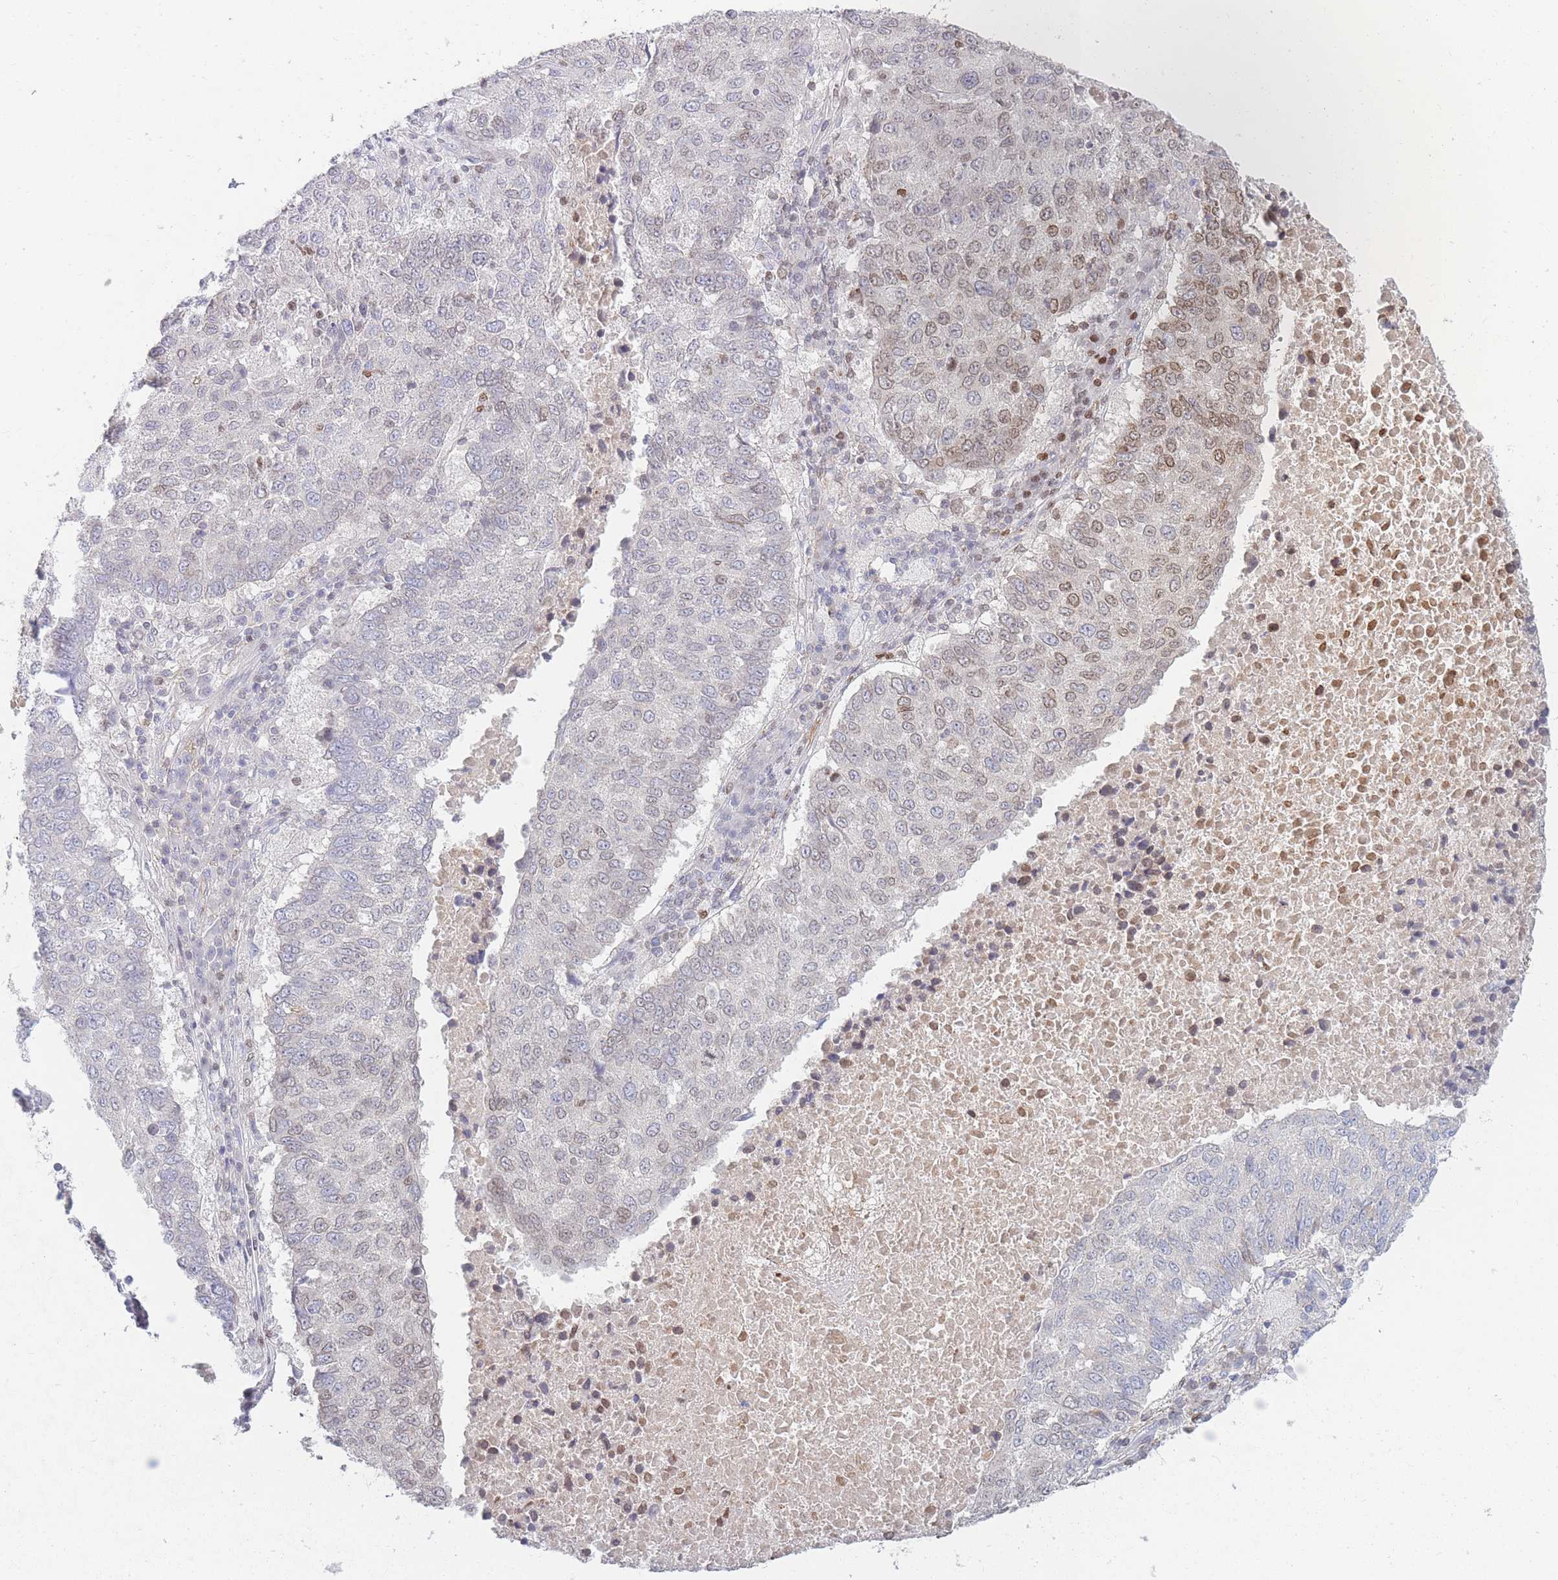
{"staining": {"intensity": "weak", "quantity": "<25%", "location": "nuclear"}, "tissue": "lung cancer", "cell_type": "Tumor cells", "image_type": "cancer", "snomed": [{"axis": "morphology", "description": "Squamous cell carcinoma, NOS"}, {"axis": "topography", "description": "Lung"}], "caption": "A histopathology image of lung cancer (squamous cell carcinoma) stained for a protein shows no brown staining in tumor cells.", "gene": "PRG4", "patient": {"sex": "male", "age": 73}}